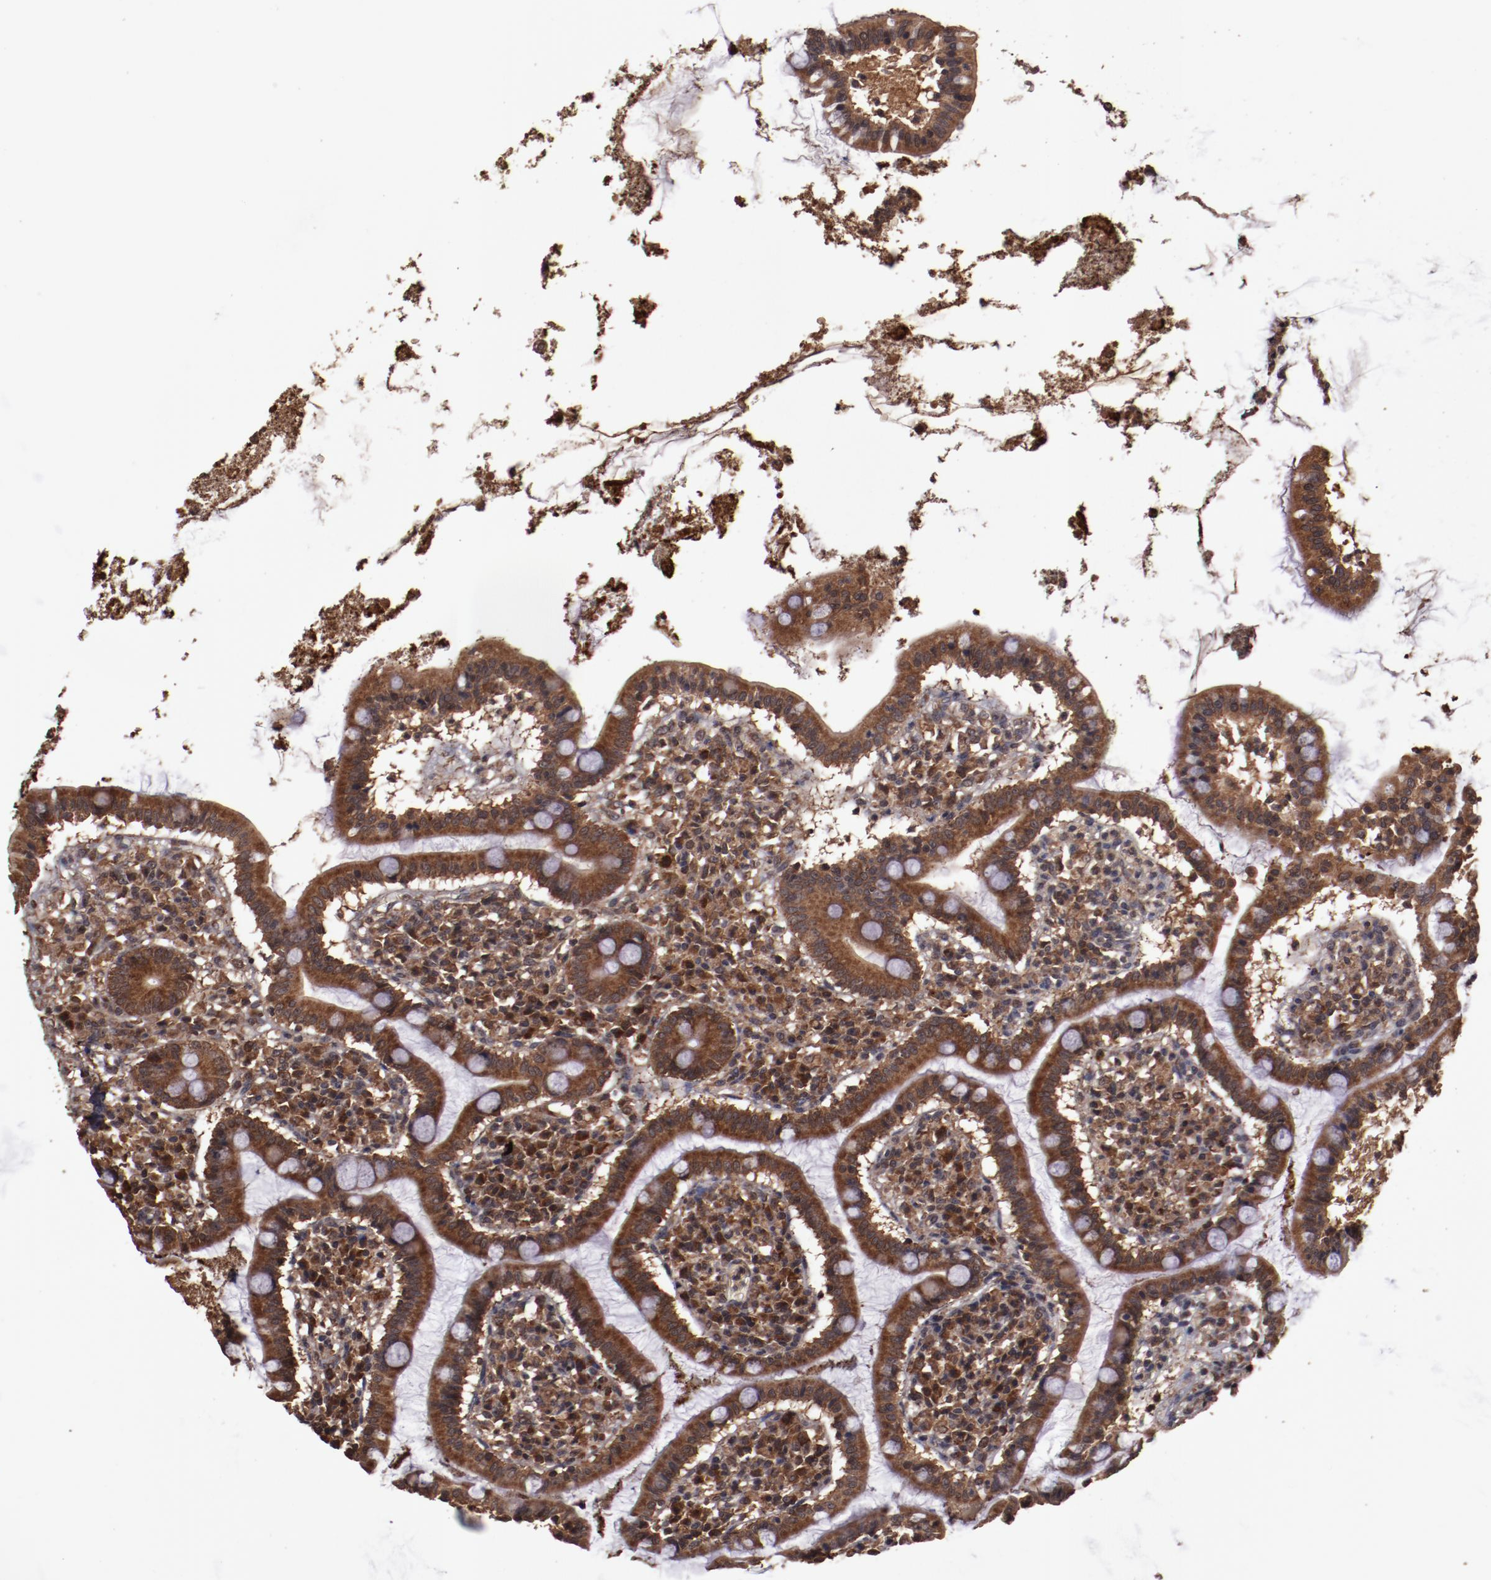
{"staining": {"intensity": "strong", "quantity": ">75%", "location": "cytoplasmic/membranous"}, "tissue": "small intestine", "cell_type": "Glandular cells", "image_type": "normal", "snomed": [{"axis": "morphology", "description": "Normal tissue, NOS"}, {"axis": "topography", "description": "Small intestine"}], "caption": "IHC image of unremarkable small intestine: small intestine stained using IHC exhibits high levels of strong protein expression localized specifically in the cytoplasmic/membranous of glandular cells, appearing as a cytoplasmic/membranous brown color.", "gene": "TXNDC16", "patient": {"sex": "female", "age": 61}}